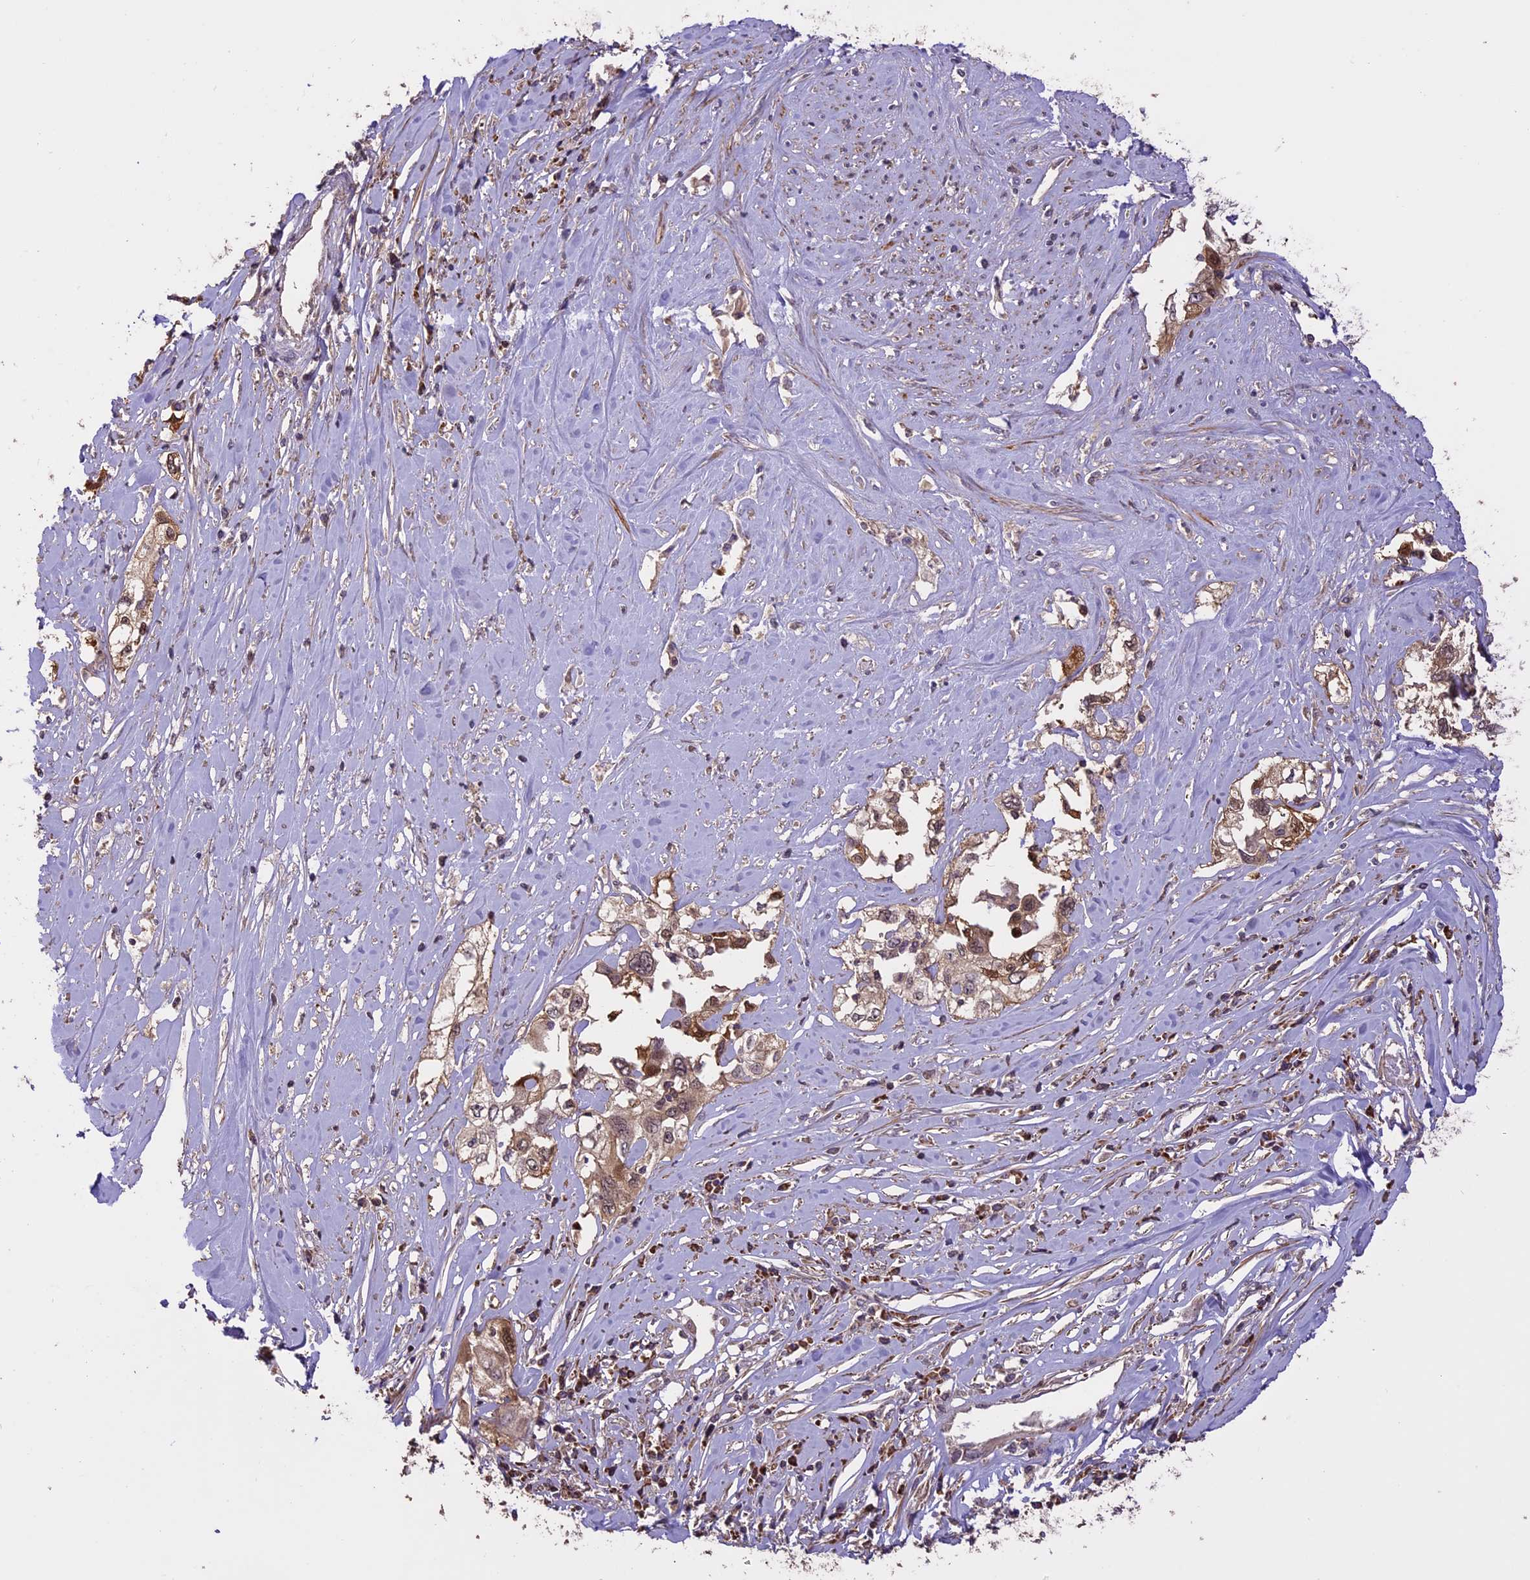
{"staining": {"intensity": "weak", "quantity": "25%-75%", "location": "cytoplasmic/membranous,nuclear"}, "tissue": "cervical cancer", "cell_type": "Tumor cells", "image_type": "cancer", "snomed": [{"axis": "morphology", "description": "Squamous cell carcinoma, NOS"}, {"axis": "topography", "description": "Cervix"}], "caption": "Approximately 25%-75% of tumor cells in squamous cell carcinoma (cervical) exhibit weak cytoplasmic/membranous and nuclear protein staining as visualized by brown immunohistochemical staining.", "gene": "ENHO", "patient": {"sex": "female", "age": 31}}